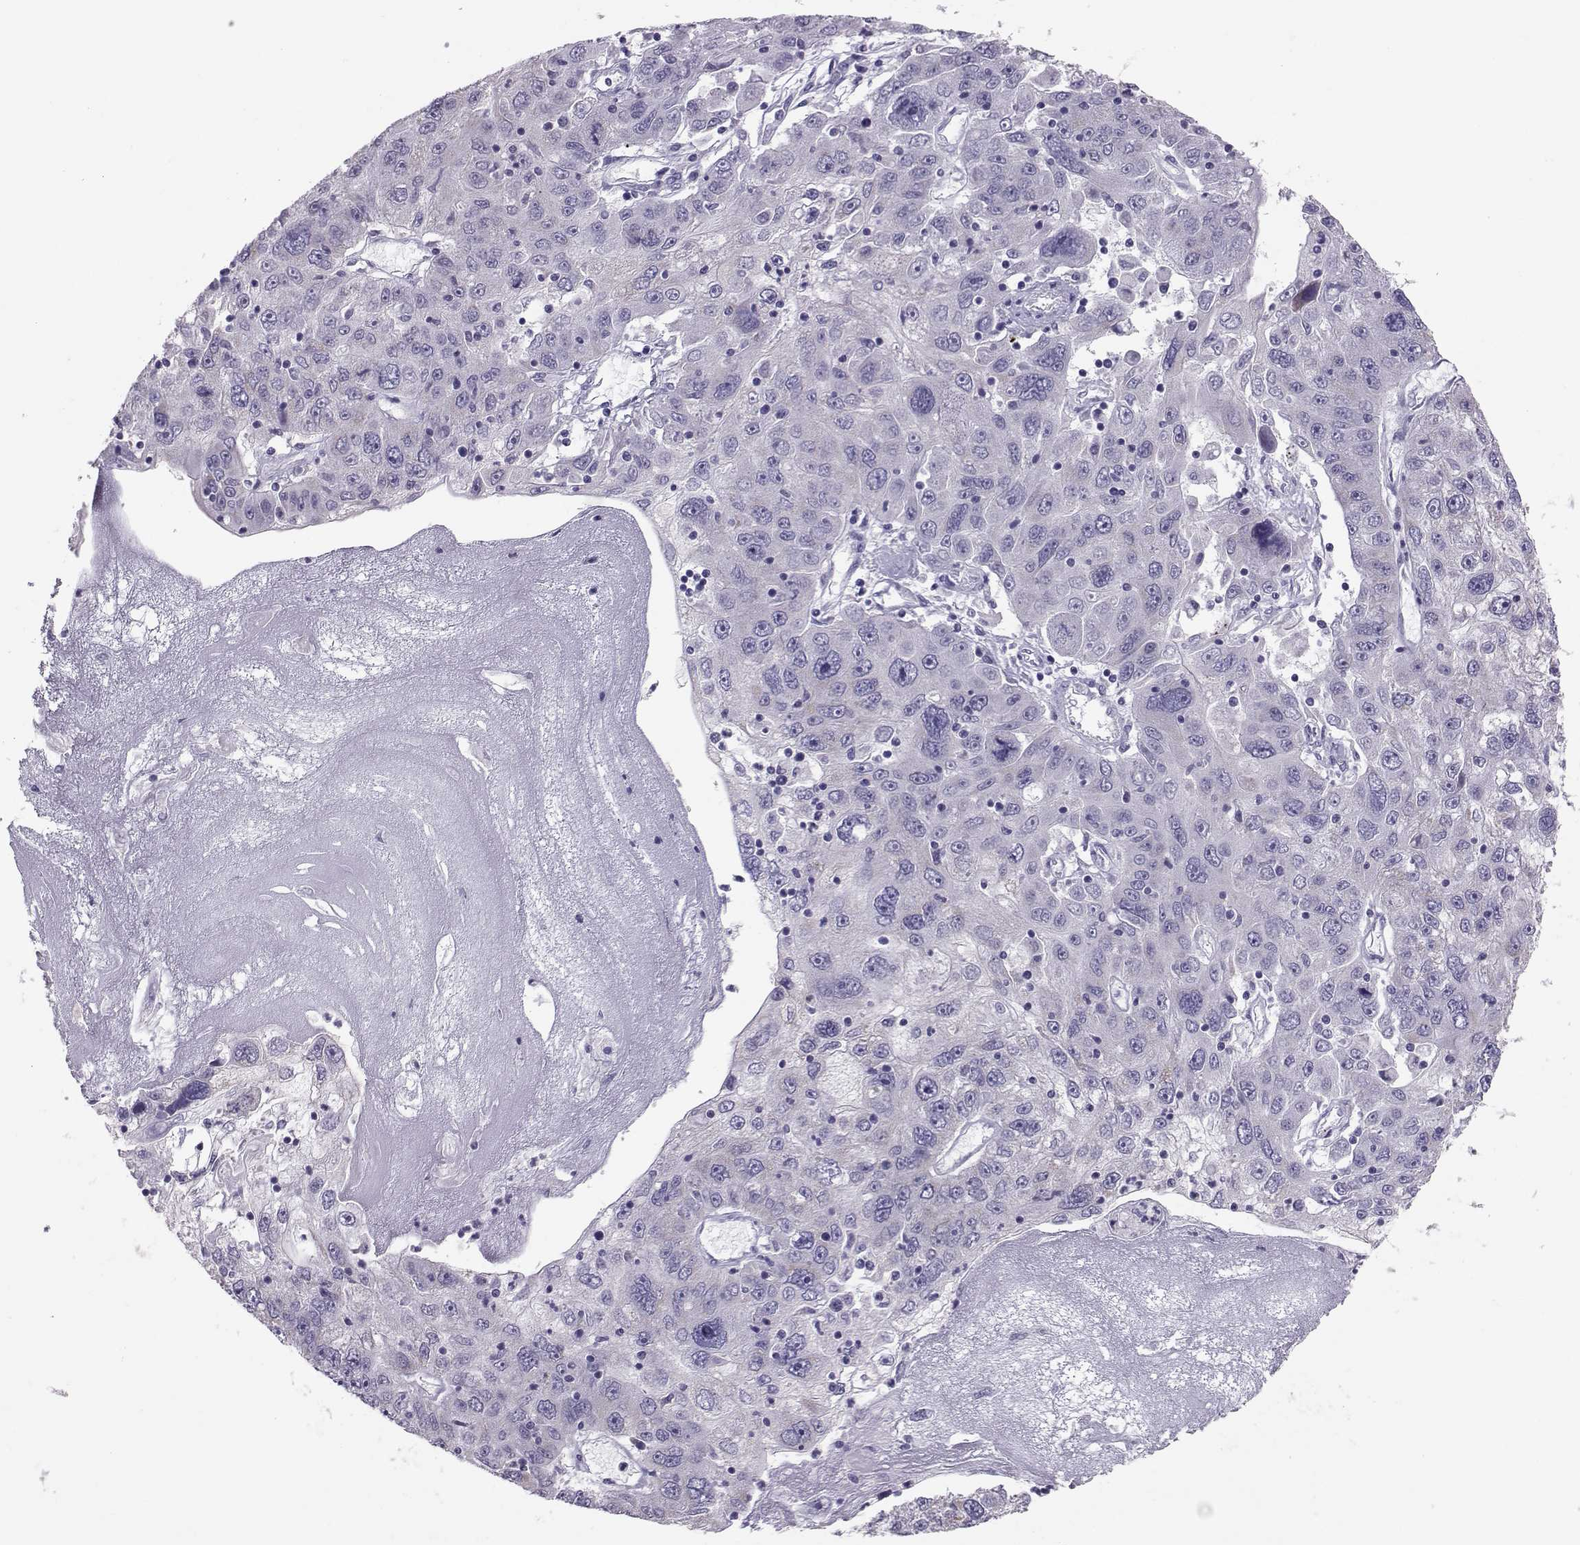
{"staining": {"intensity": "negative", "quantity": "none", "location": "none"}, "tissue": "stomach cancer", "cell_type": "Tumor cells", "image_type": "cancer", "snomed": [{"axis": "morphology", "description": "Adenocarcinoma, NOS"}, {"axis": "topography", "description": "Stomach"}], "caption": "Photomicrograph shows no protein expression in tumor cells of adenocarcinoma (stomach) tissue.", "gene": "DNAAF1", "patient": {"sex": "male", "age": 56}}